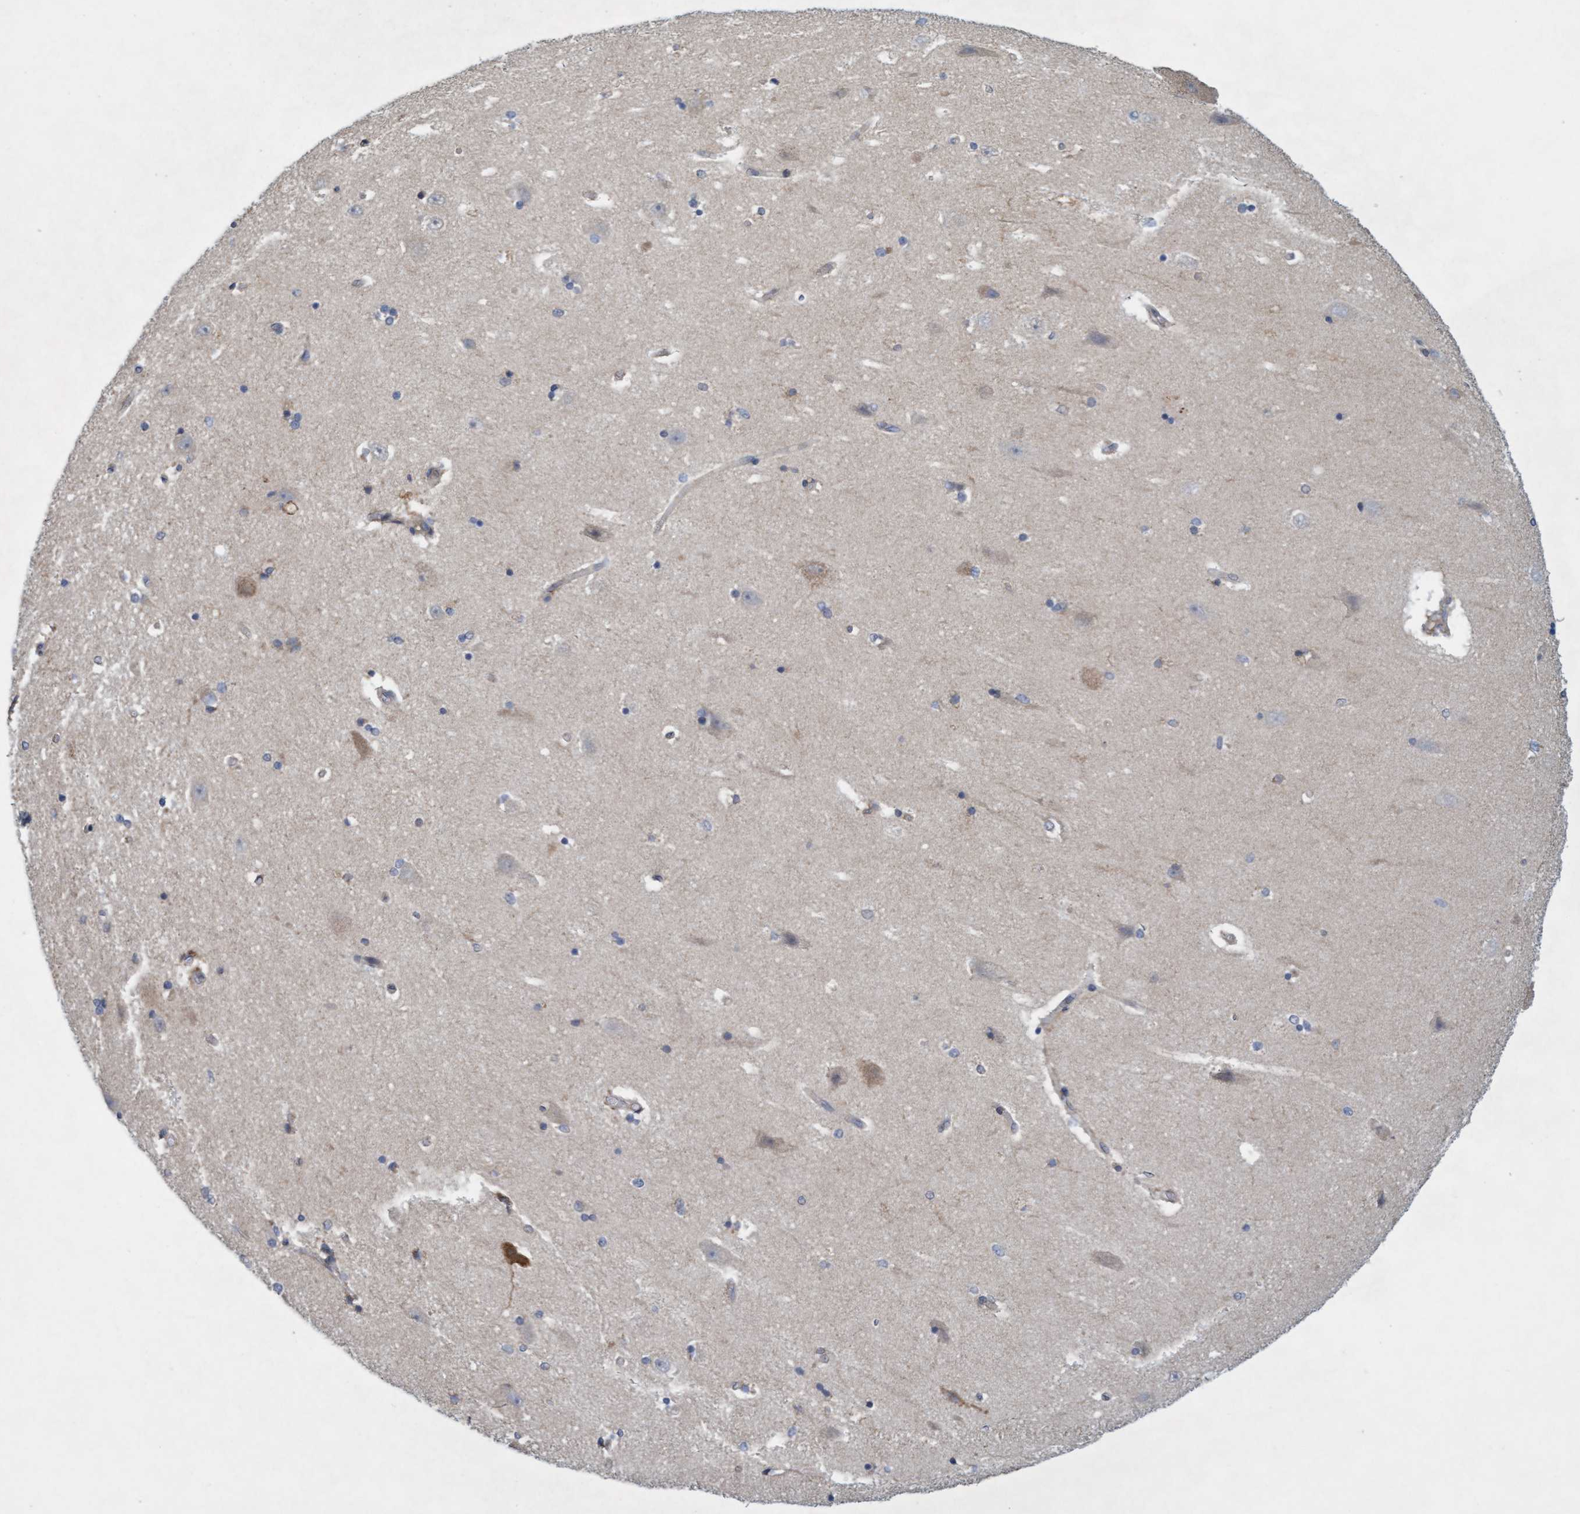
{"staining": {"intensity": "weak", "quantity": "<25%", "location": "cytoplasmic/membranous"}, "tissue": "hippocampus", "cell_type": "Glial cells", "image_type": "normal", "snomed": [{"axis": "morphology", "description": "Normal tissue, NOS"}, {"axis": "topography", "description": "Hippocampus"}], "caption": "Glial cells are negative for protein expression in normal human hippocampus. The staining was performed using DAB (3,3'-diaminobenzidine) to visualize the protein expression in brown, while the nuclei were stained in blue with hematoxylin (Magnification: 20x).", "gene": "DDHD2", "patient": {"sex": "female", "age": 54}}